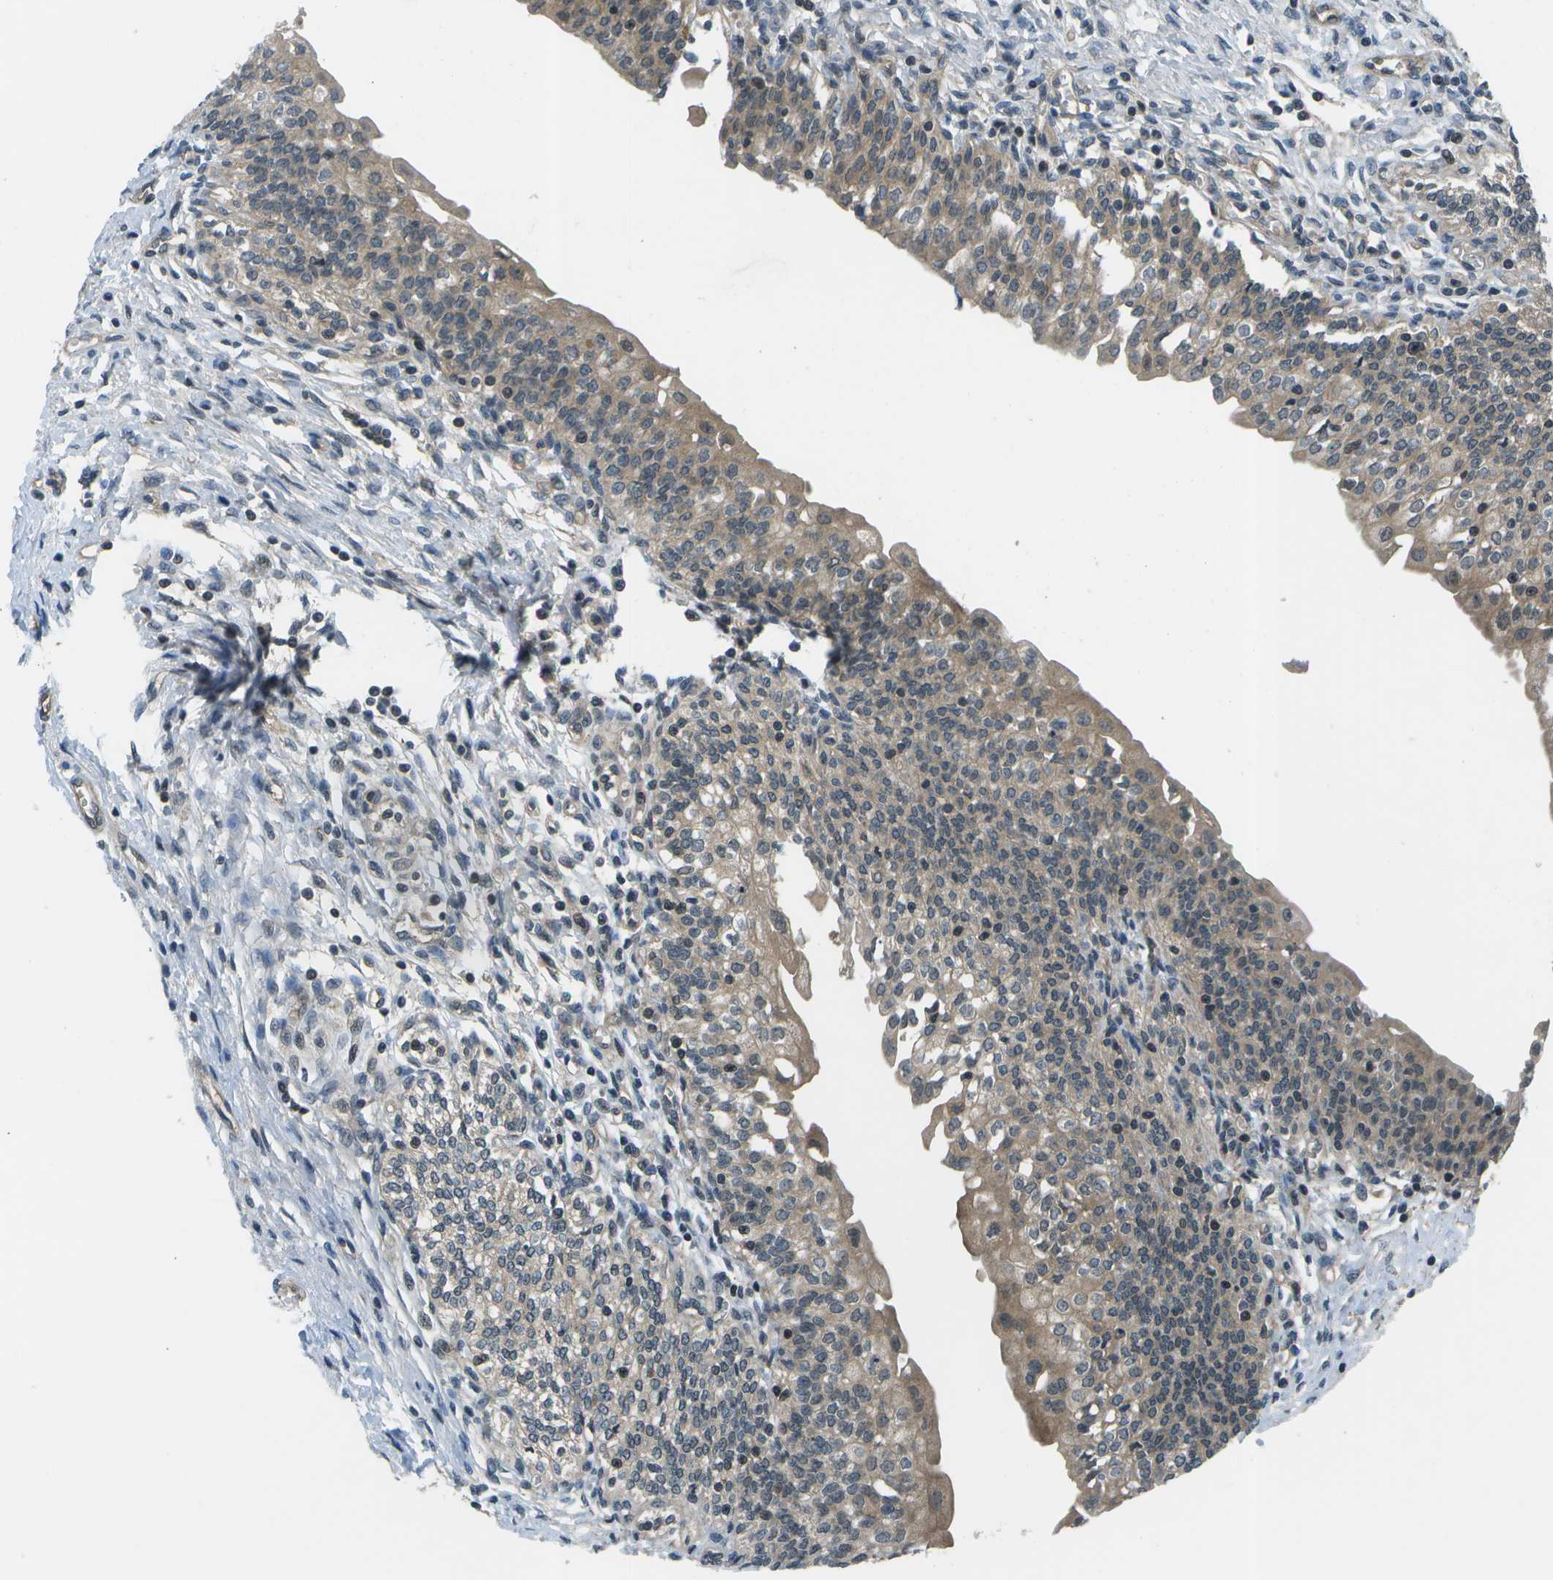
{"staining": {"intensity": "moderate", "quantity": ">75%", "location": "cytoplasmic/membranous"}, "tissue": "urinary bladder", "cell_type": "Urothelial cells", "image_type": "normal", "snomed": [{"axis": "morphology", "description": "Normal tissue, NOS"}, {"axis": "topography", "description": "Urinary bladder"}], "caption": "An immunohistochemistry (IHC) histopathology image of normal tissue is shown. Protein staining in brown shows moderate cytoplasmic/membranous positivity in urinary bladder within urothelial cells. (IHC, brightfield microscopy, high magnification).", "gene": "ENPP5", "patient": {"sex": "male", "age": 55}}